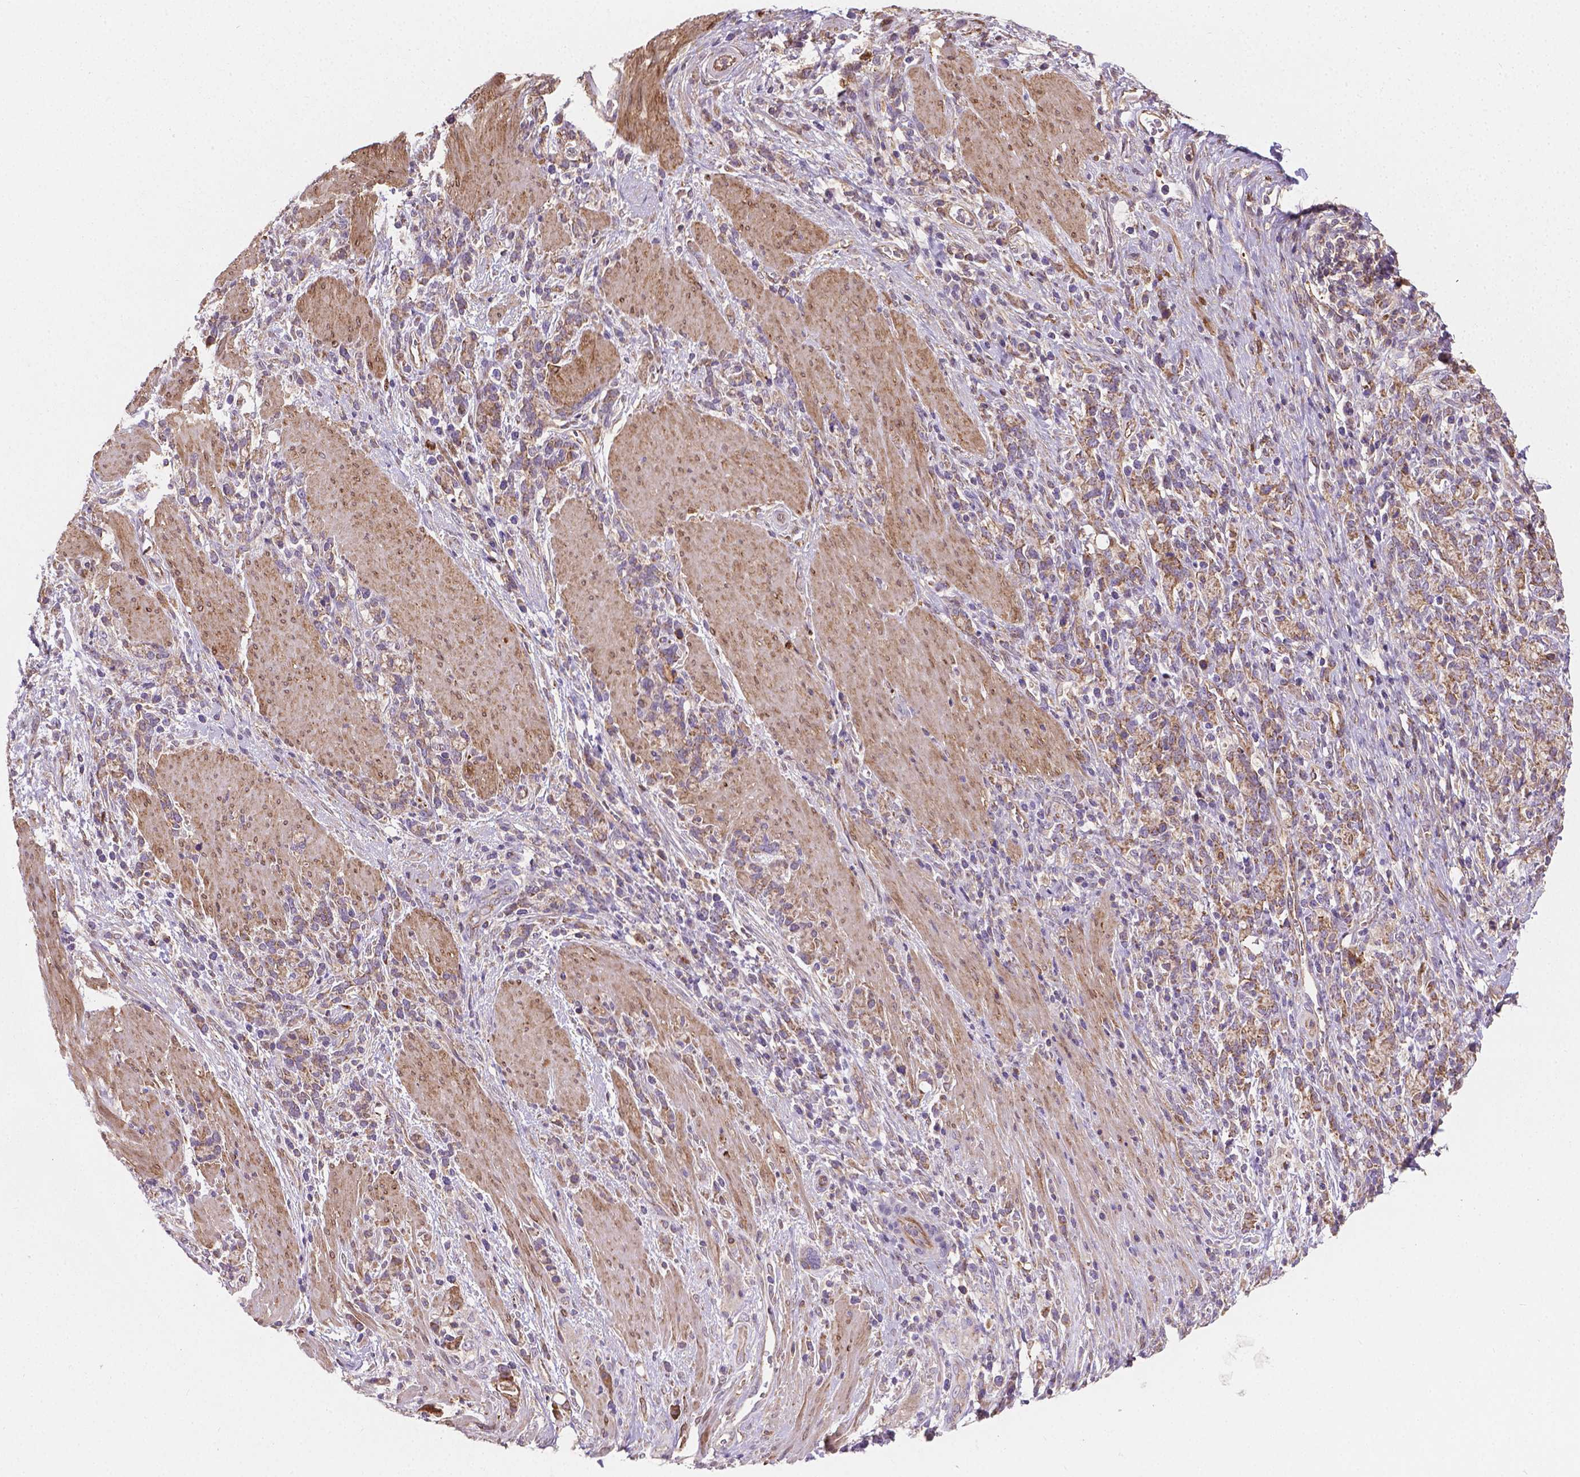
{"staining": {"intensity": "moderate", "quantity": "25%-75%", "location": "cytoplasmic/membranous"}, "tissue": "stomach cancer", "cell_type": "Tumor cells", "image_type": "cancer", "snomed": [{"axis": "morphology", "description": "Adenocarcinoma, NOS"}, {"axis": "topography", "description": "Stomach"}], "caption": "Immunohistochemical staining of stomach cancer reveals medium levels of moderate cytoplasmic/membranous staining in about 25%-75% of tumor cells. (Brightfield microscopy of DAB IHC at high magnification).", "gene": "TCAF1", "patient": {"sex": "female", "age": 57}}